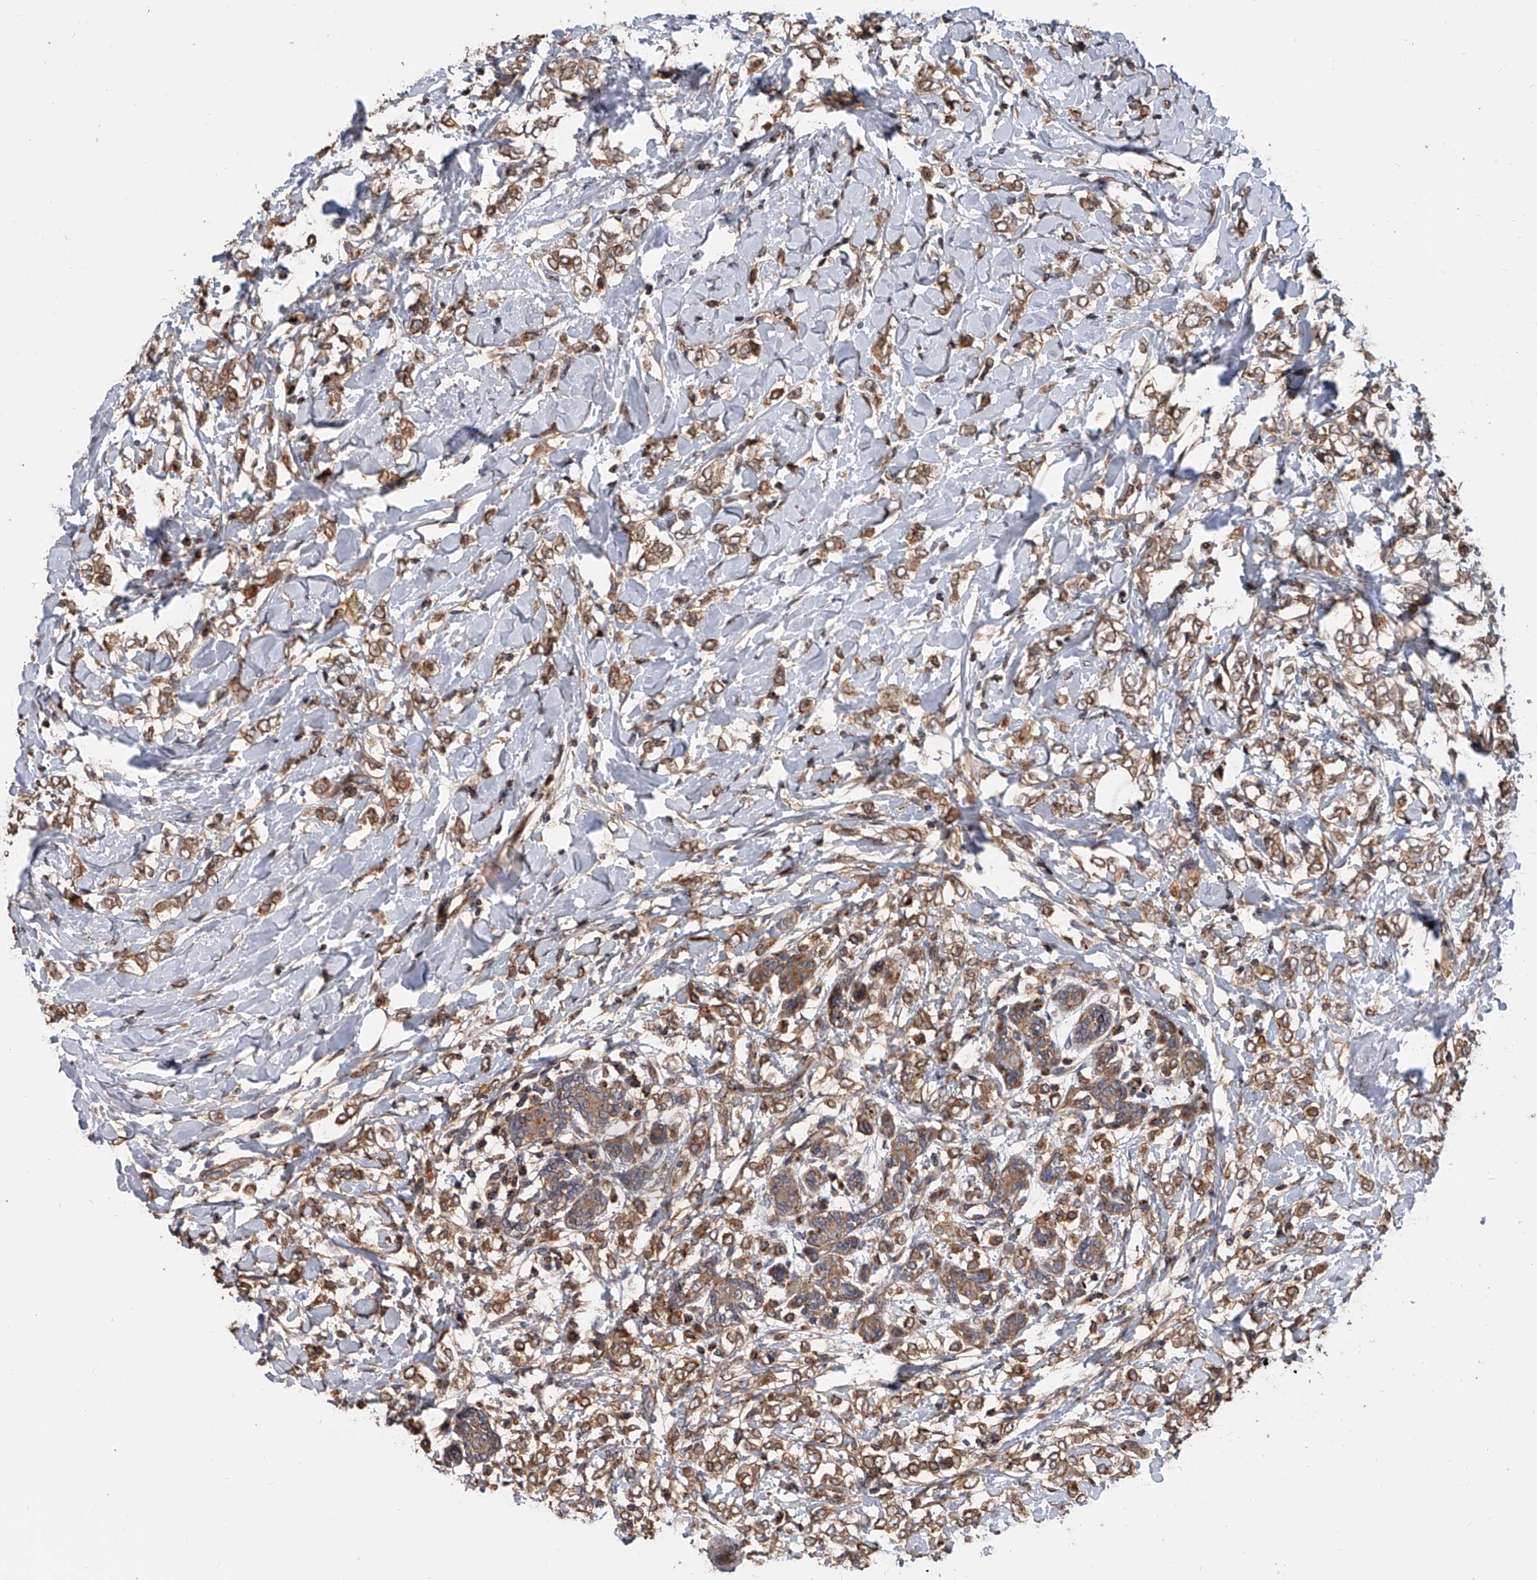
{"staining": {"intensity": "moderate", "quantity": ">75%", "location": "cytoplasmic/membranous"}, "tissue": "breast cancer", "cell_type": "Tumor cells", "image_type": "cancer", "snomed": [{"axis": "morphology", "description": "Normal tissue, NOS"}, {"axis": "morphology", "description": "Lobular carcinoma"}, {"axis": "topography", "description": "Breast"}], "caption": "DAB (3,3'-diaminobenzidine) immunohistochemical staining of human breast cancer (lobular carcinoma) displays moderate cytoplasmic/membranous protein staining in approximately >75% of tumor cells.", "gene": "USP47", "patient": {"sex": "female", "age": 47}}